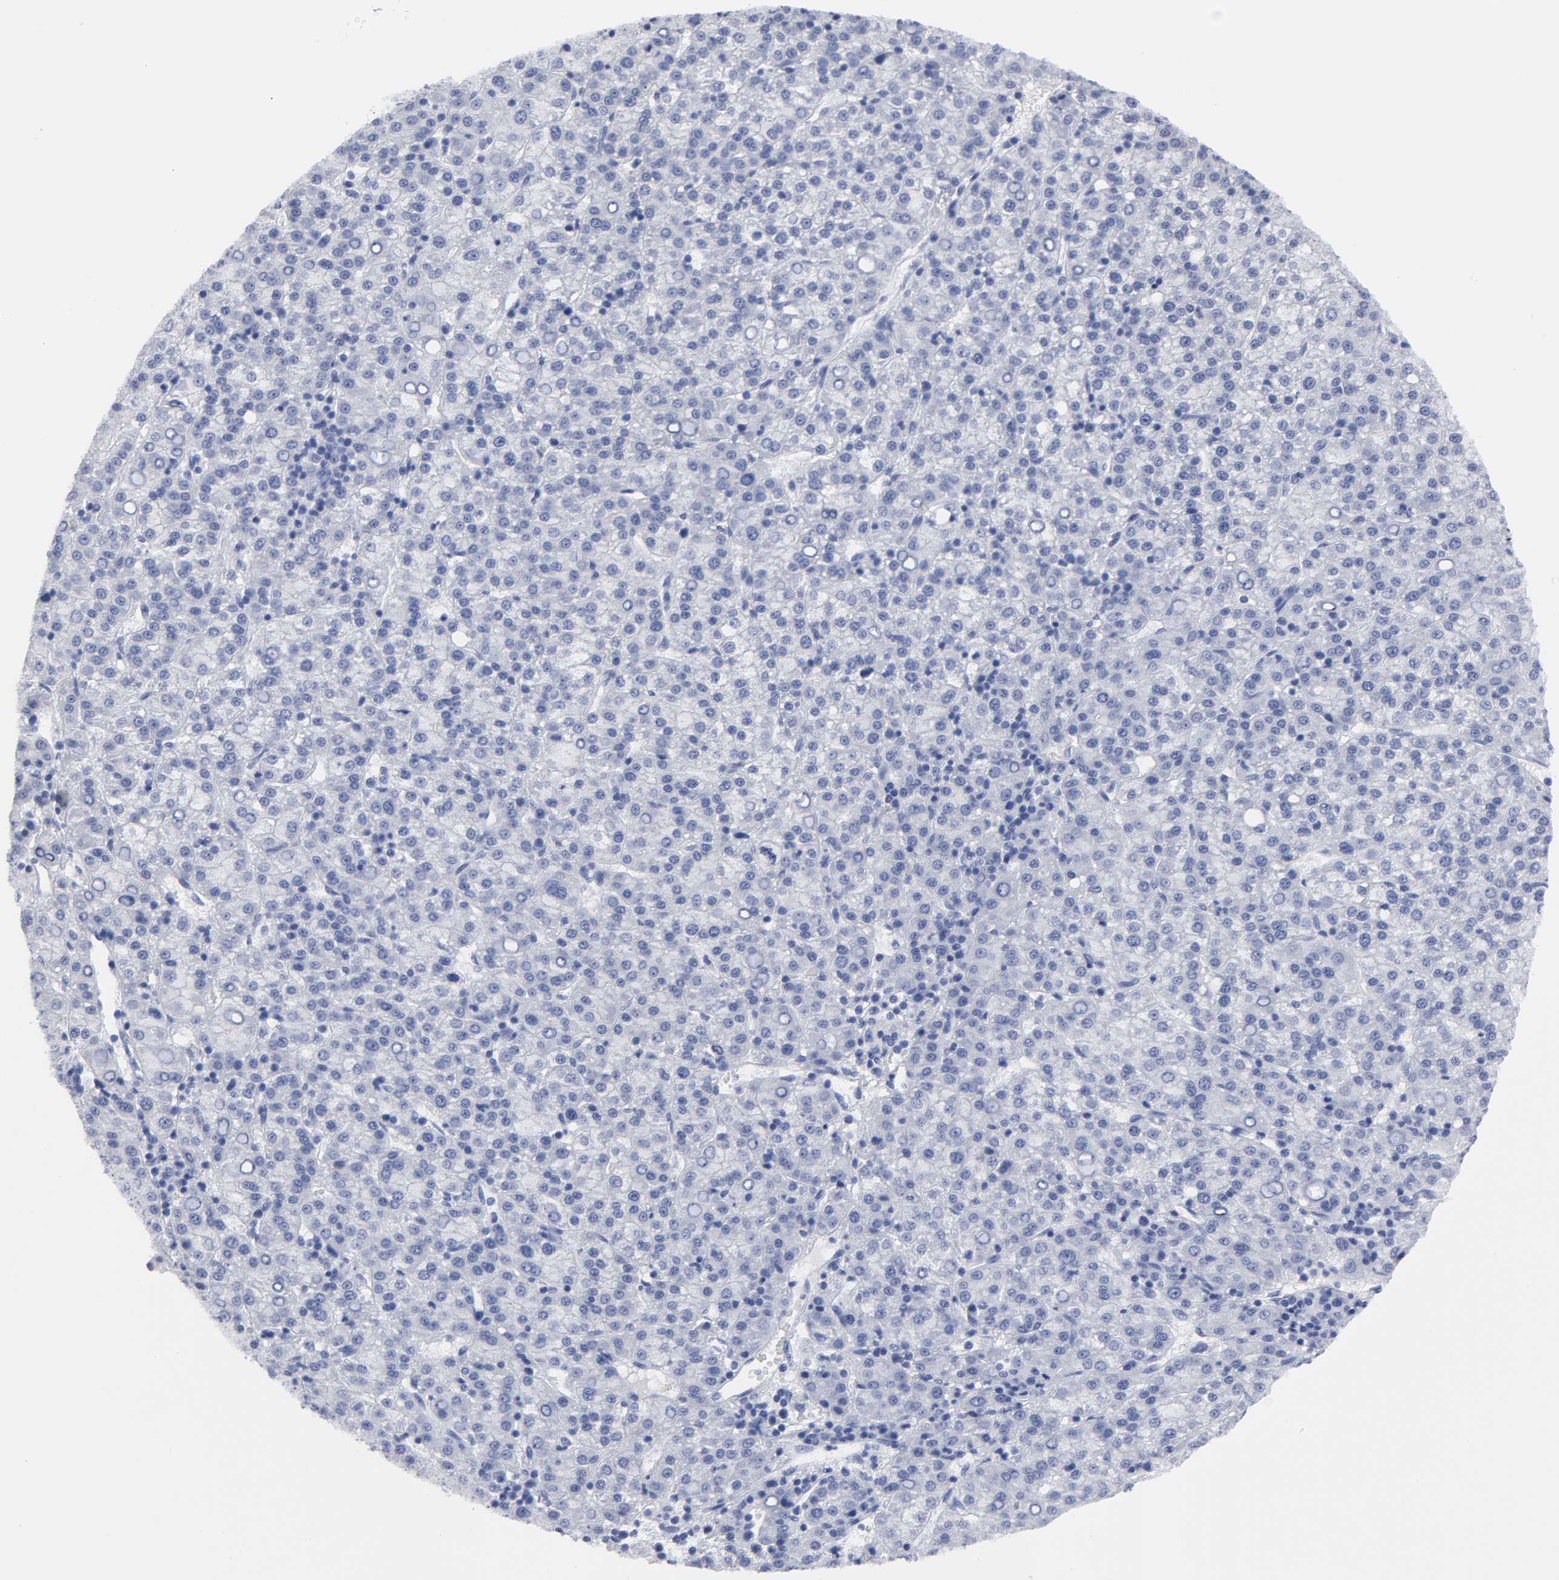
{"staining": {"intensity": "negative", "quantity": "none", "location": "none"}, "tissue": "liver cancer", "cell_type": "Tumor cells", "image_type": "cancer", "snomed": [{"axis": "morphology", "description": "Carcinoma, Hepatocellular, NOS"}, {"axis": "topography", "description": "Liver"}], "caption": "Immunohistochemistry (IHC) histopathology image of human hepatocellular carcinoma (liver) stained for a protein (brown), which shows no staining in tumor cells.", "gene": "HNF4A", "patient": {"sex": "female", "age": 58}}